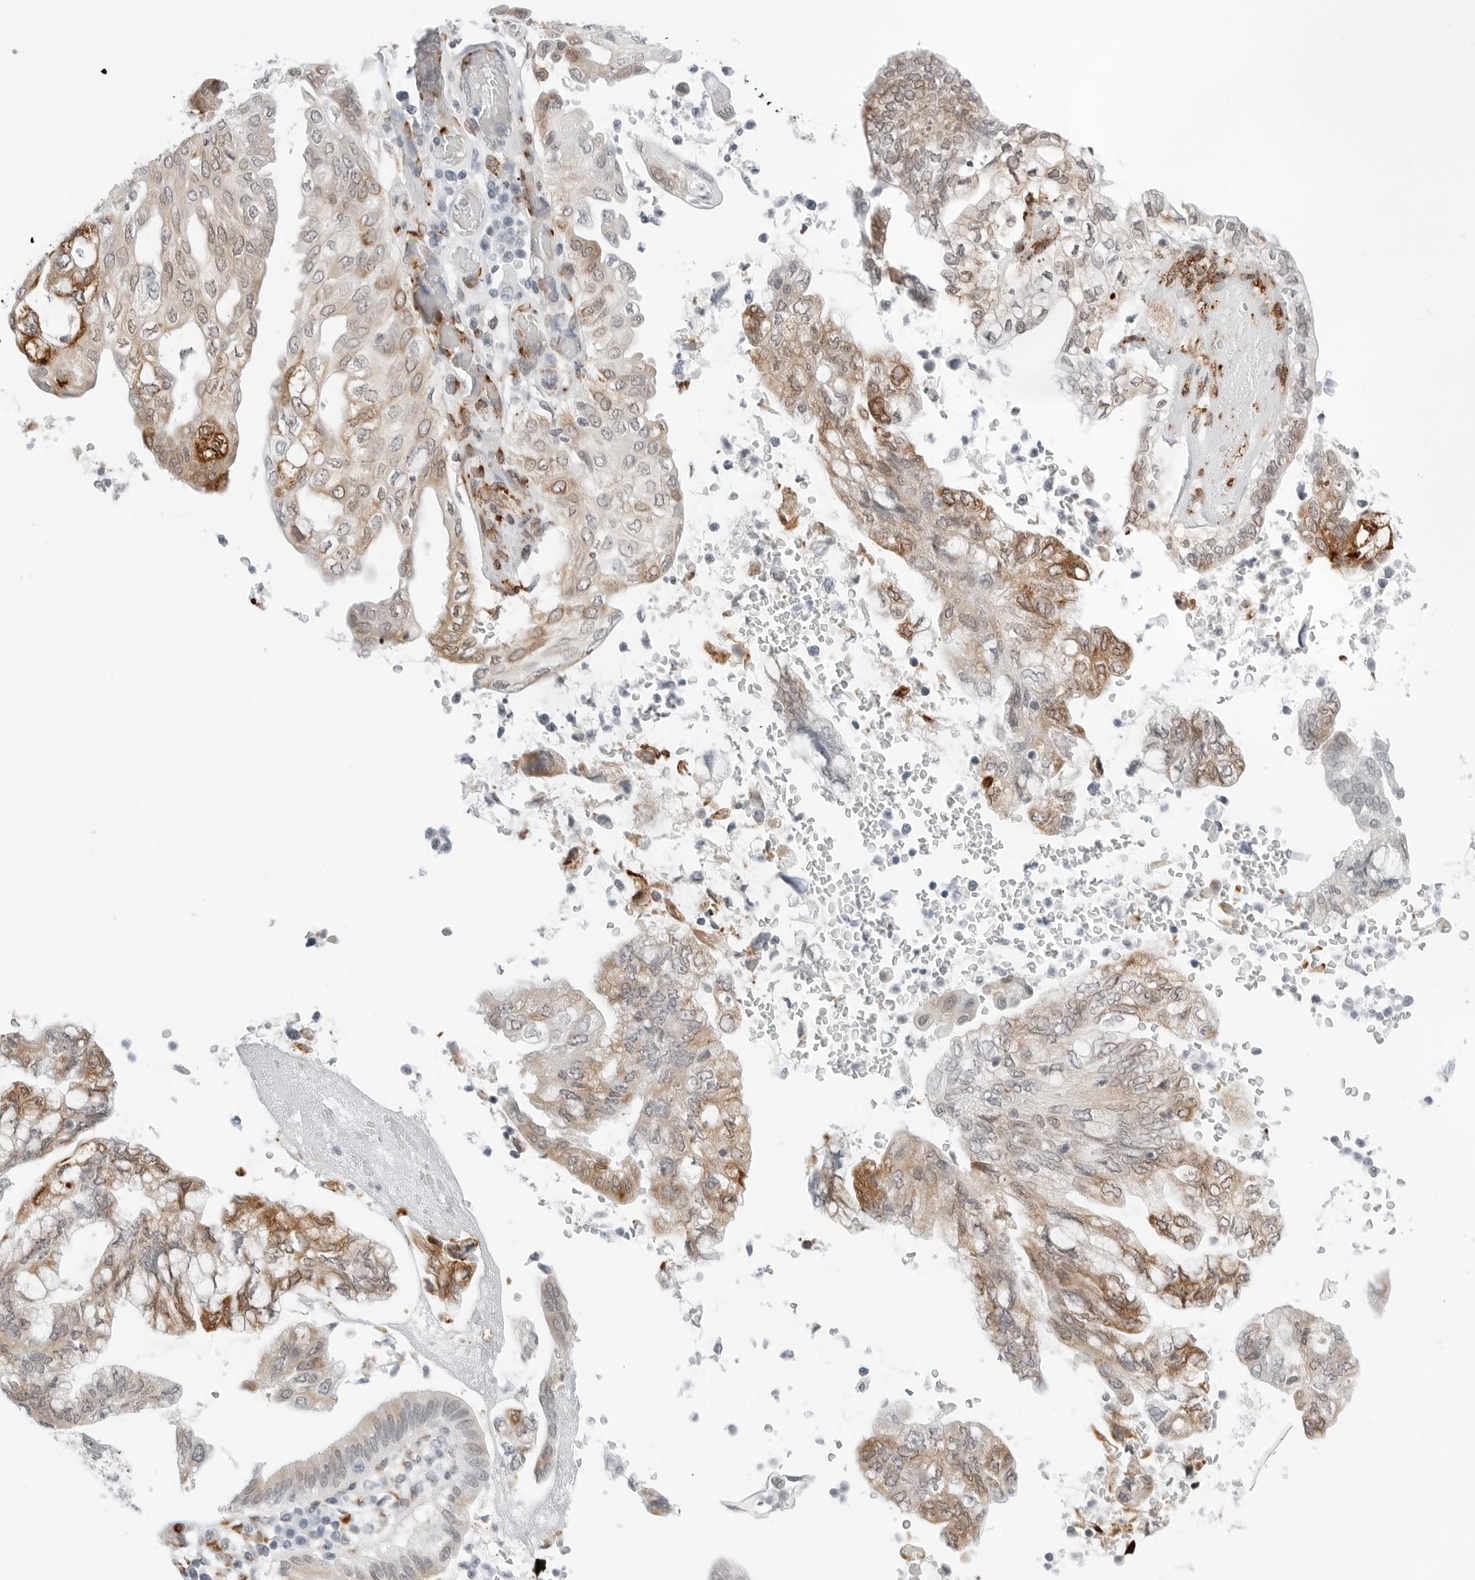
{"staining": {"intensity": "moderate", "quantity": "25%-75%", "location": "cytoplasmic/membranous,nuclear"}, "tissue": "pancreatic cancer", "cell_type": "Tumor cells", "image_type": "cancer", "snomed": [{"axis": "morphology", "description": "Adenocarcinoma, NOS"}, {"axis": "topography", "description": "Pancreas"}], "caption": "Immunohistochemical staining of human pancreatic adenocarcinoma demonstrates medium levels of moderate cytoplasmic/membranous and nuclear positivity in approximately 25%-75% of tumor cells. Using DAB (3,3'-diaminobenzidine) (brown) and hematoxylin (blue) stains, captured at high magnification using brightfield microscopy.", "gene": "P4HA2", "patient": {"sex": "female", "age": 73}}